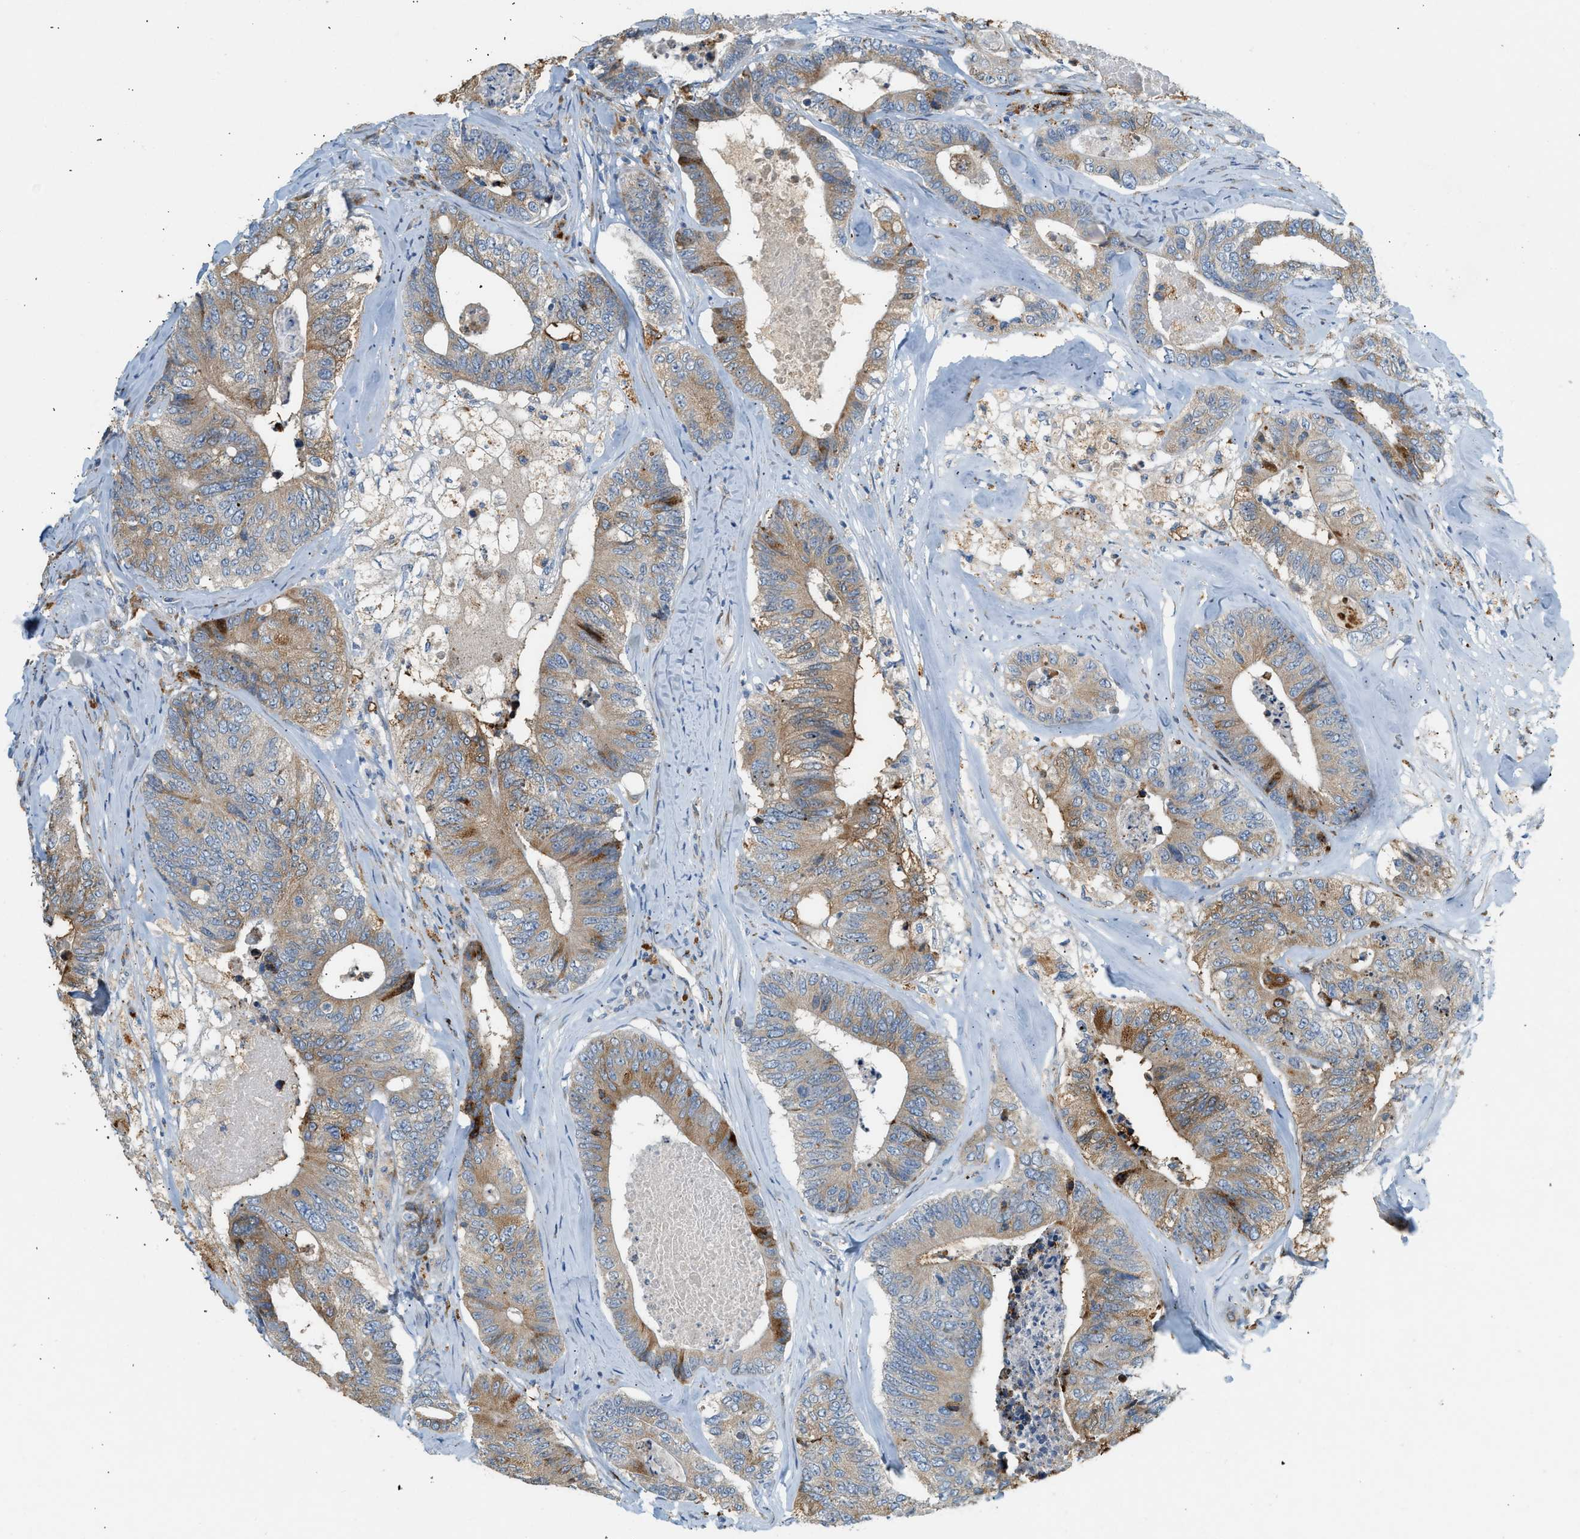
{"staining": {"intensity": "moderate", "quantity": ">75%", "location": "cytoplasmic/membranous"}, "tissue": "colorectal cancer", "cell_type": "Tumor cells", "image_type": "cancer", "snomed": [{"axis": "morphology", "description": "Adenocarcinoma, NOS"}, {"axis": "topography", "description": "Colon"}], "caption": "This is a histology image of IHC staining of colorectal adenocarcinoma, which shows moderate staining in the cytoplasmic/membranous of tumor cells.", "gene": "CTSB", "patient": {"sex": "female", "age": 67}}